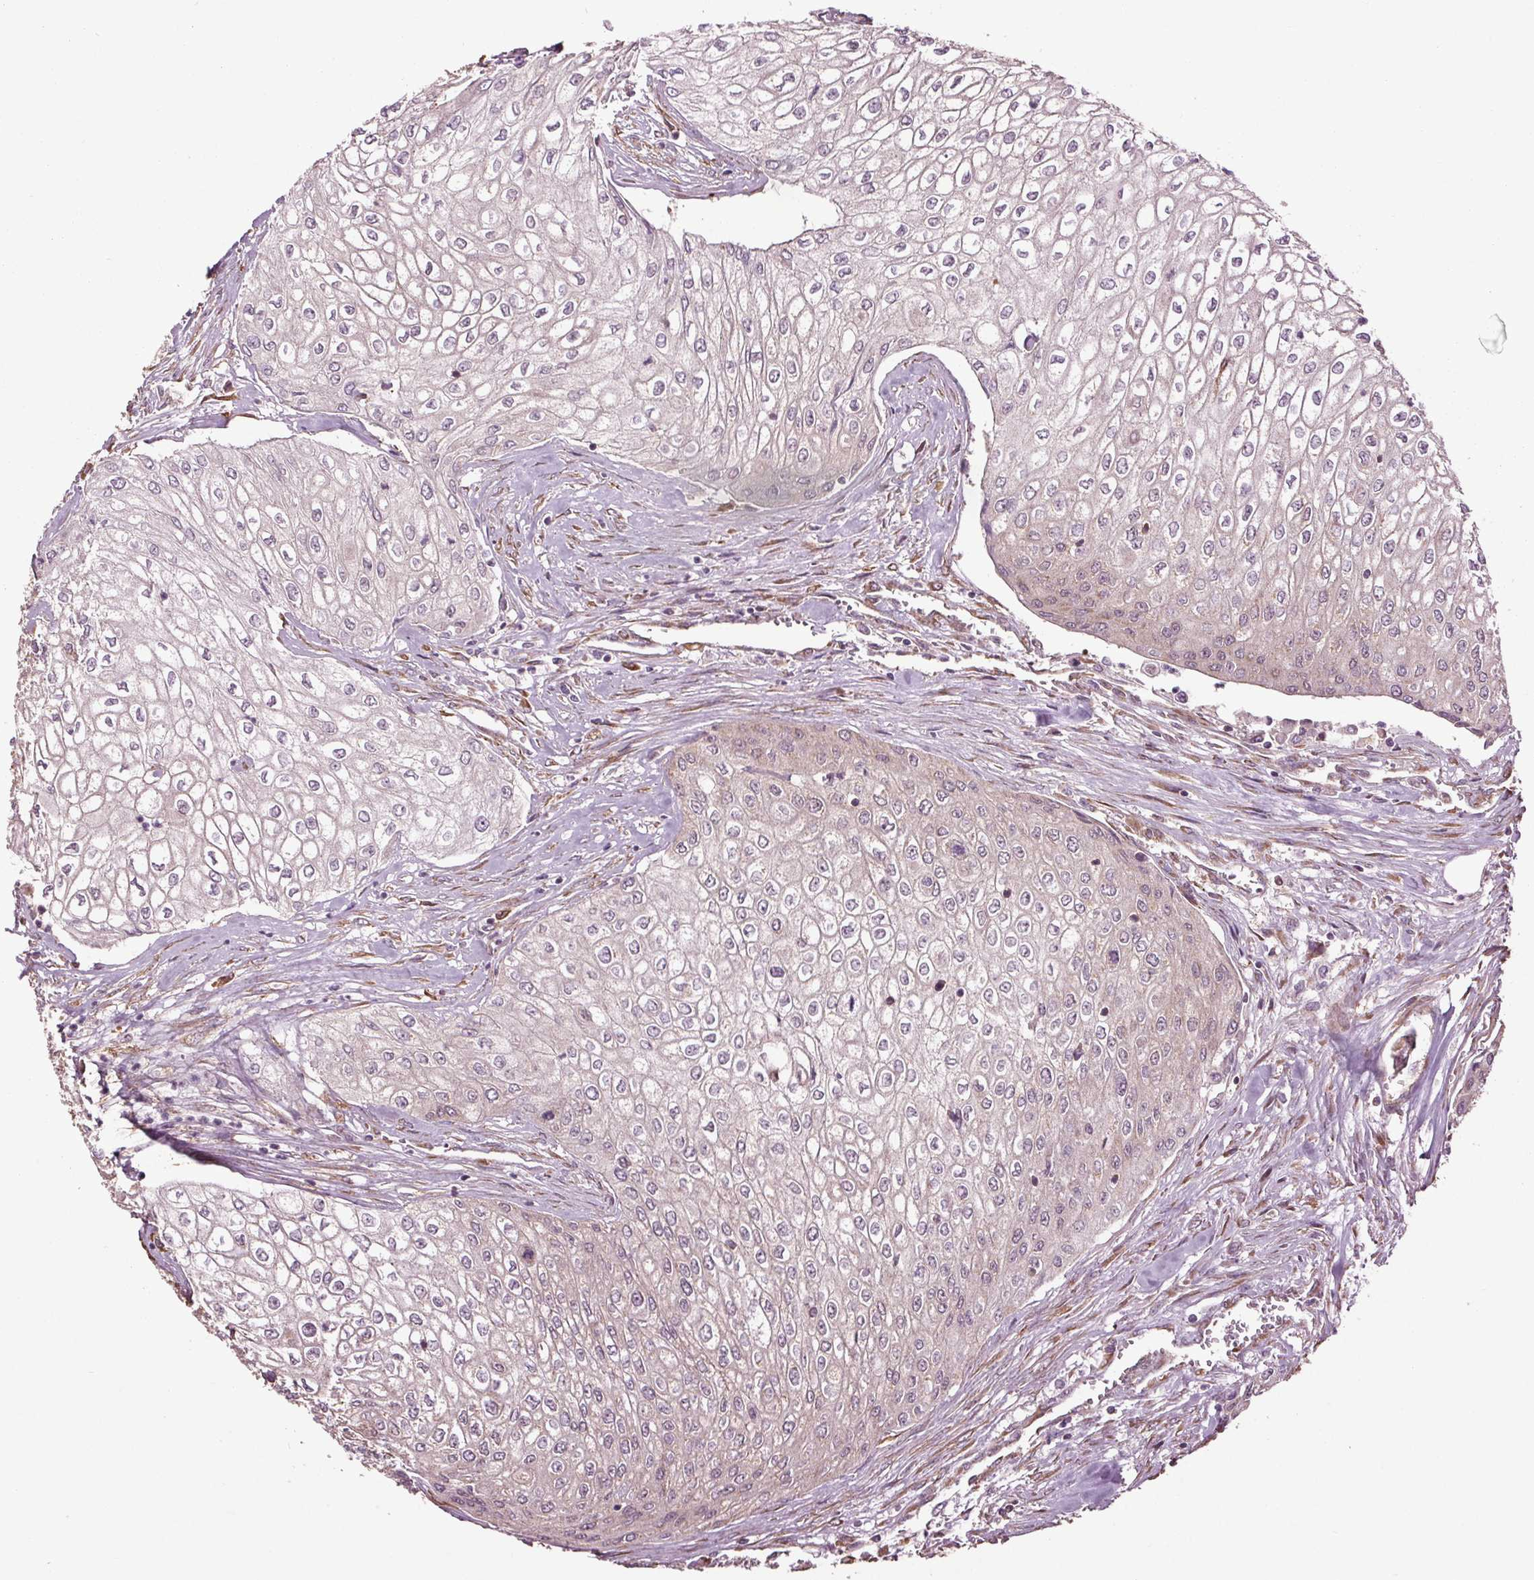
{"staining": {"intensity": "negative", "quantity": "none", "location": "none"}, "tissue": "urothelial cancer", "cell_type": "Tumor cells", "image_type": "cancer", "snomed": [{"axis": "morphology", "description": "Urothelial carcinoma, High grade"}, {"axis": "topography", "description": "Urinary bladder"}], "caption": "High magnification brightfield microscopy of urothelial cancer stained with DAB (brown) and counterstained with hematoxylin (blue): tumor cells show no significant staining.", "gene": "RNPEP", "patient": {"sex": "male", "age": 62}}